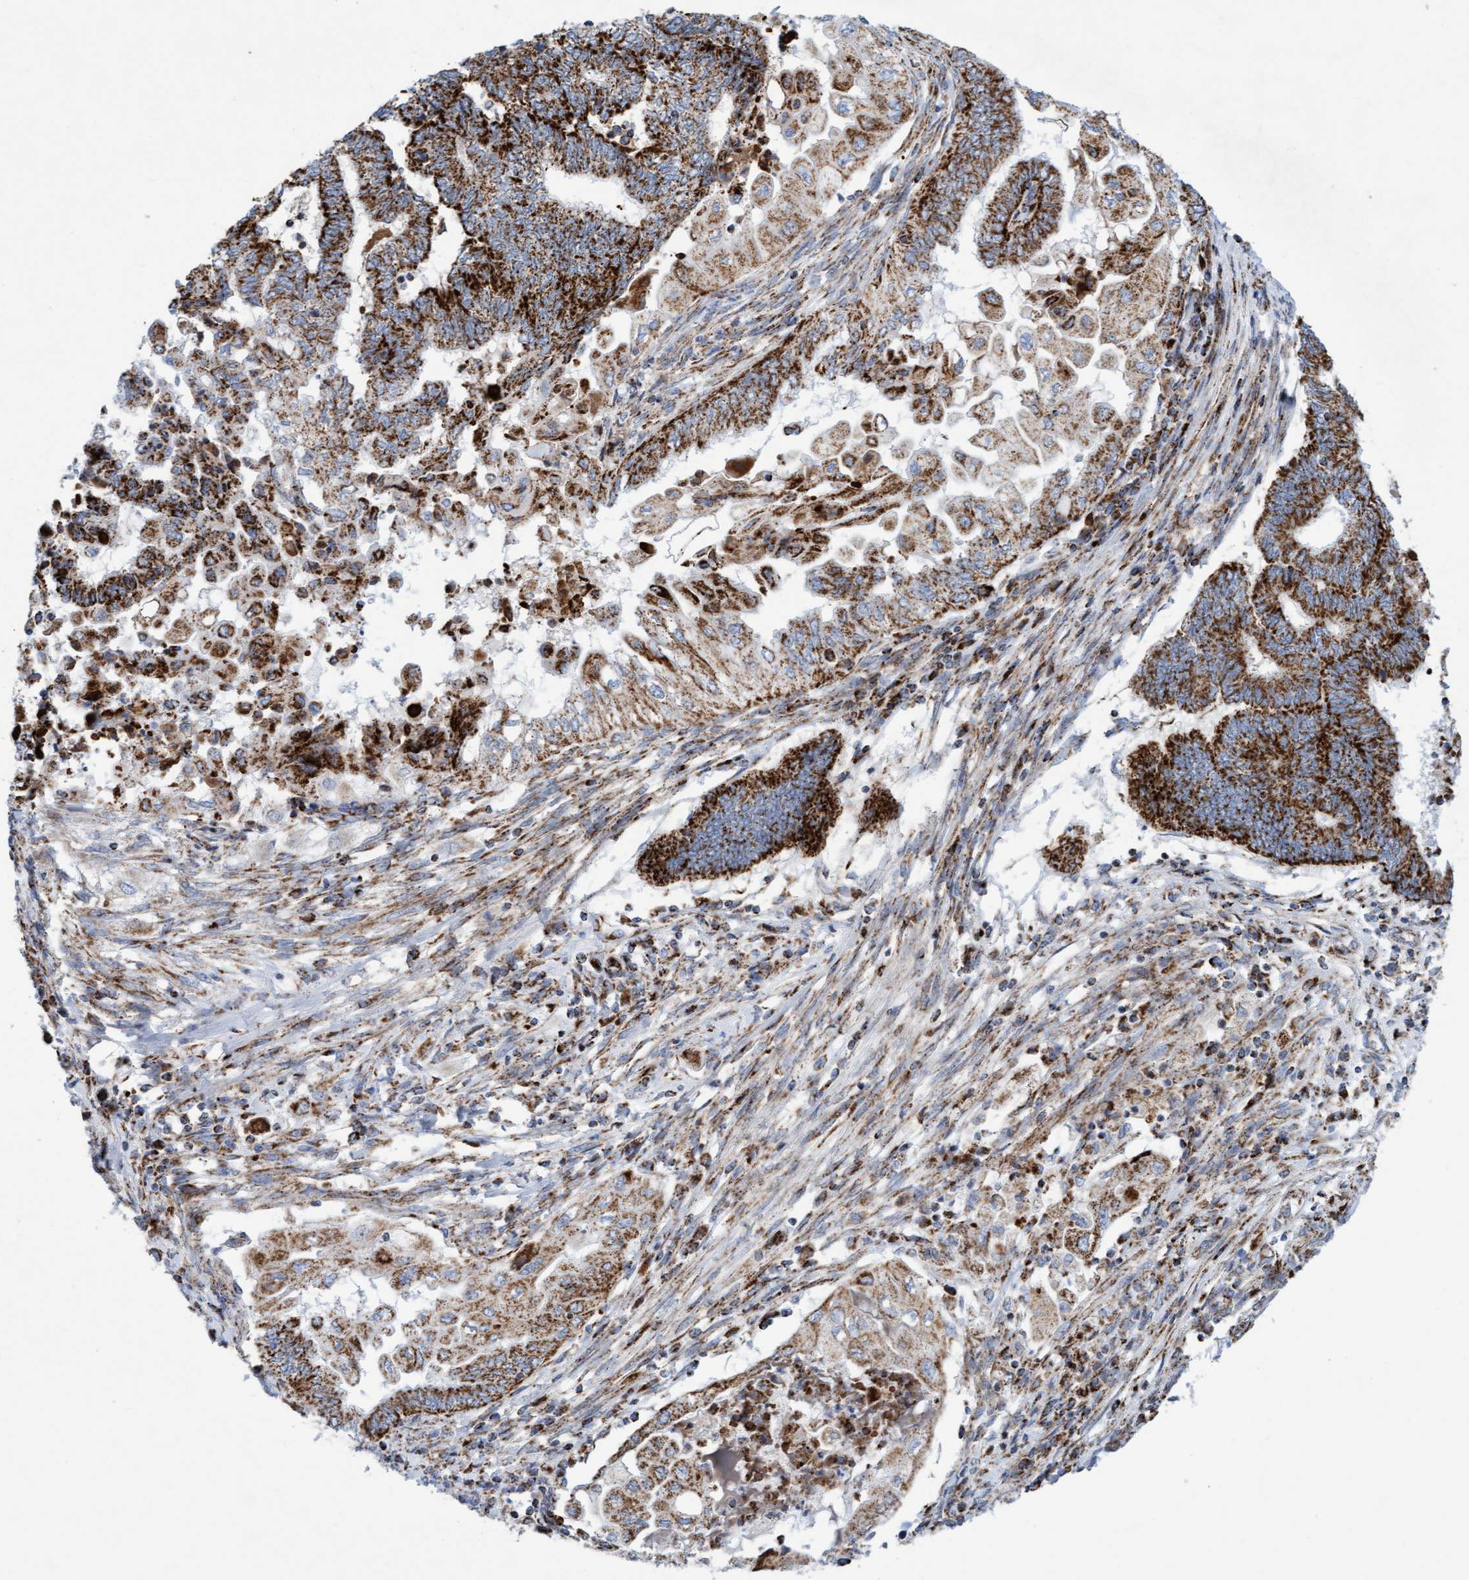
{"staining": {"intensity": "strong", "quantity": ">75%", "location": "cytoplasmic/membranous"}, "tissue": "endometrial cancer", "cell_type": "Tumor cells", "image_type": "cancer", "snomed": [{"axis": "morphology", "description": "Adenocarcinoma, NOS"}, {"axis": "topography", "description": "Uterus"}, {"axis": "topography", "description": "Endometrium"}], "caption": "DAB (3,3'-diaminobenzidine) immunohistochemical staining of human endometrial adenocarcinoma demonstrates strong cytoplasmic/membranous protein staining in approximately >75% of tumor cells.", "gene": "GGTA1", "patient": {"sex": "female", "age": 70}}